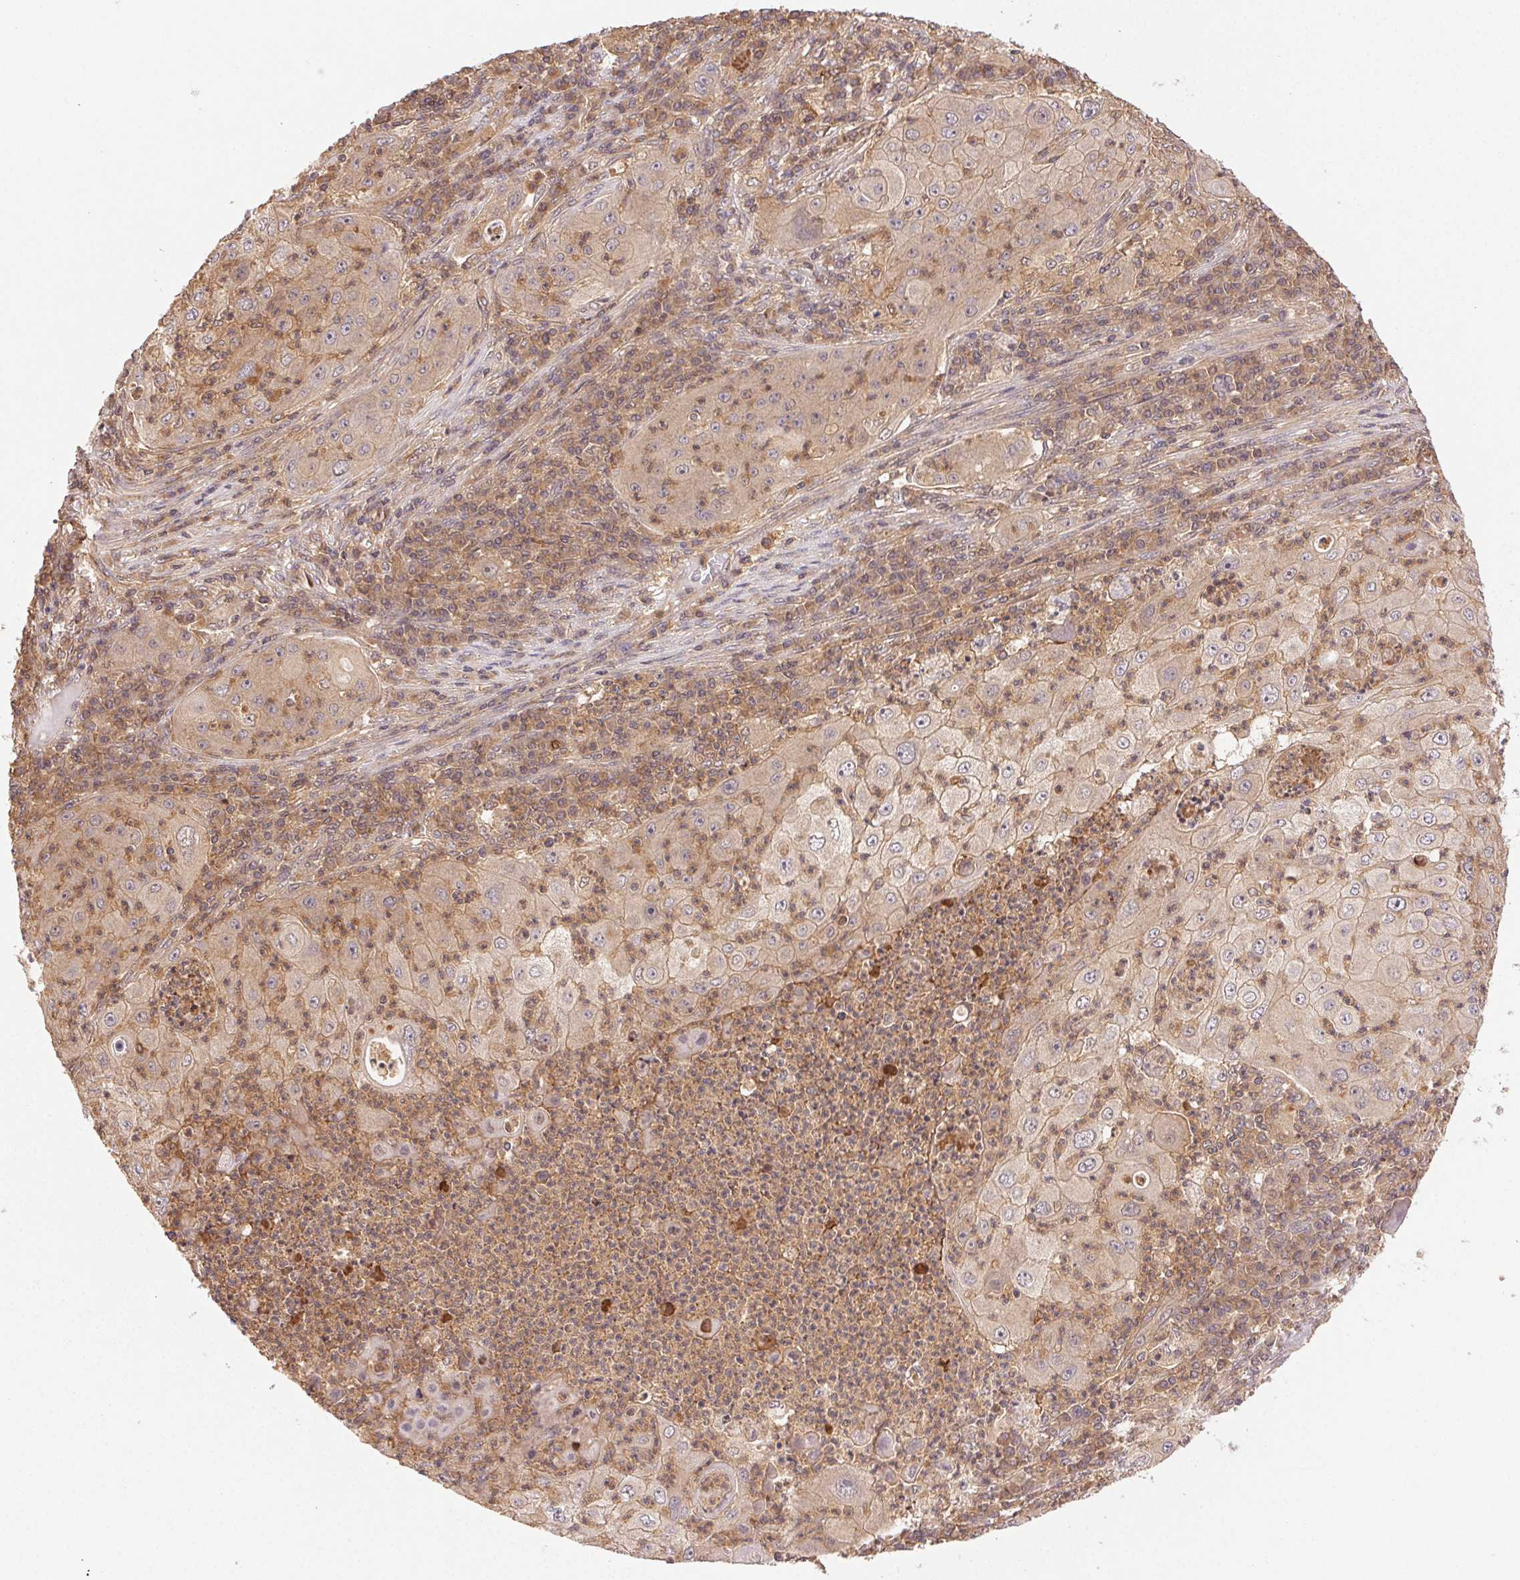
{"staining": {"intensity": "weak", "quantity": "<25%", "location": "cytoplasmic/membranous"}, "tissue": "lung cancer", "cell_type": "Tumor cells", "image_type": "cancer", "snomed": [{"axis": "morphology", "description": "Squamous cell carcinoma, NOS"}, {"axis": "topography", "description": "Lung"}], "caption": "Human lung cancer (squamous cell carcinoma) stained for a protein using immunohistochemistry (IHC) displays no positivity in tumor cells.", "gene": "GDI2", "patient": {"sex": "female", "age": 59}}